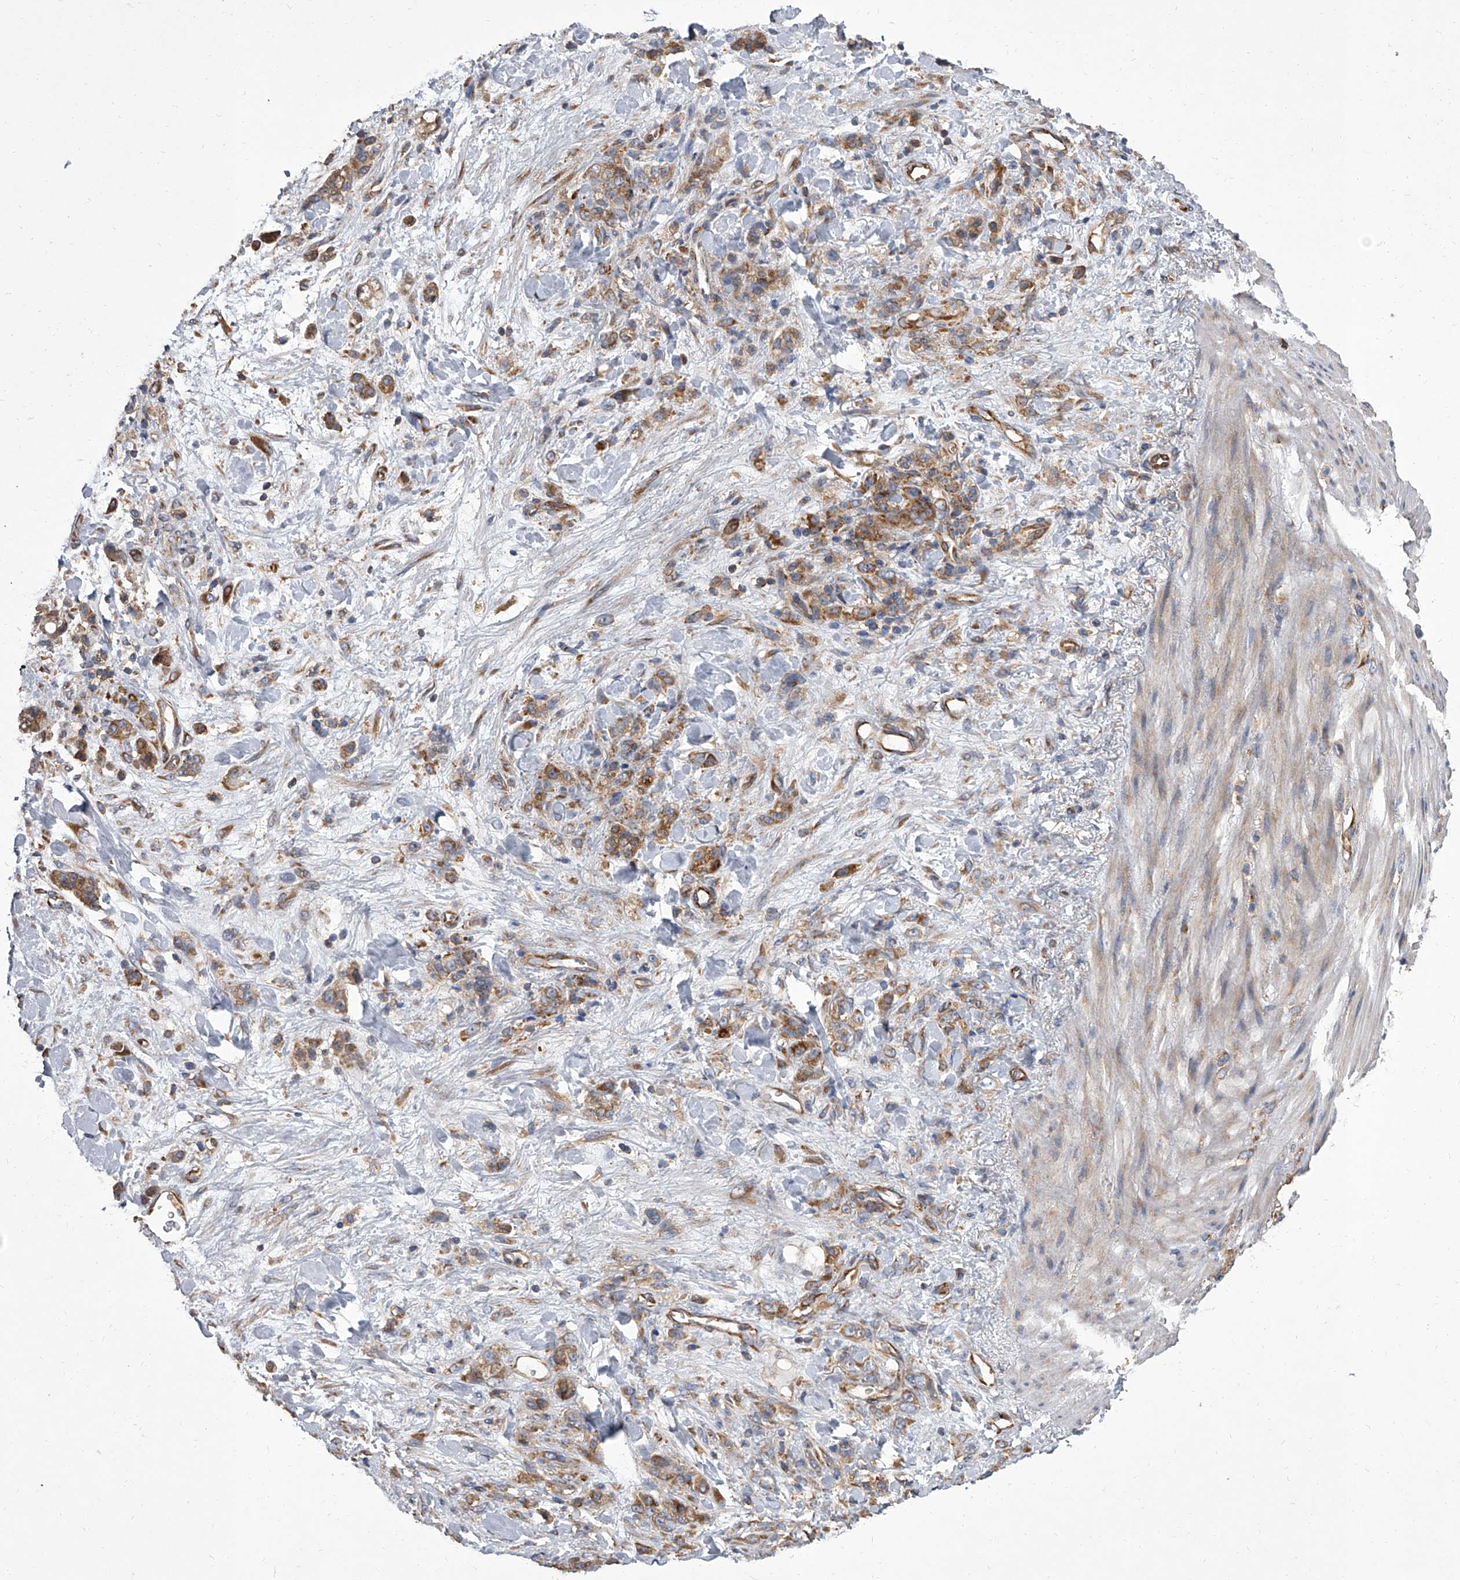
{"staining": {"intensity": "moderate", "quantity": ">75%", "location": "cytoplasmic/membranous"}, "tissue": "stomach cancer", "cell_type": "Tumor cells", "image_type": "cancer", "snomed": [{"axis": "morphology", "description": "Normal tissue, NOS"}, {"axis": "morphology", "description": "Adenocarcinoma, NOS"}, {"axis": "topography", "description": "Stomach"}], "caption": "Protein positivity by immunohistochemistry displays moderate cytoplasmic/membranous staining in about >75% of tumor cells in stomach adenocarcinoma. (IHC, brightfield microscopy, high magnification).", "gene": "EIF2S2", "patient": {"sex": "male", "age": 82}}